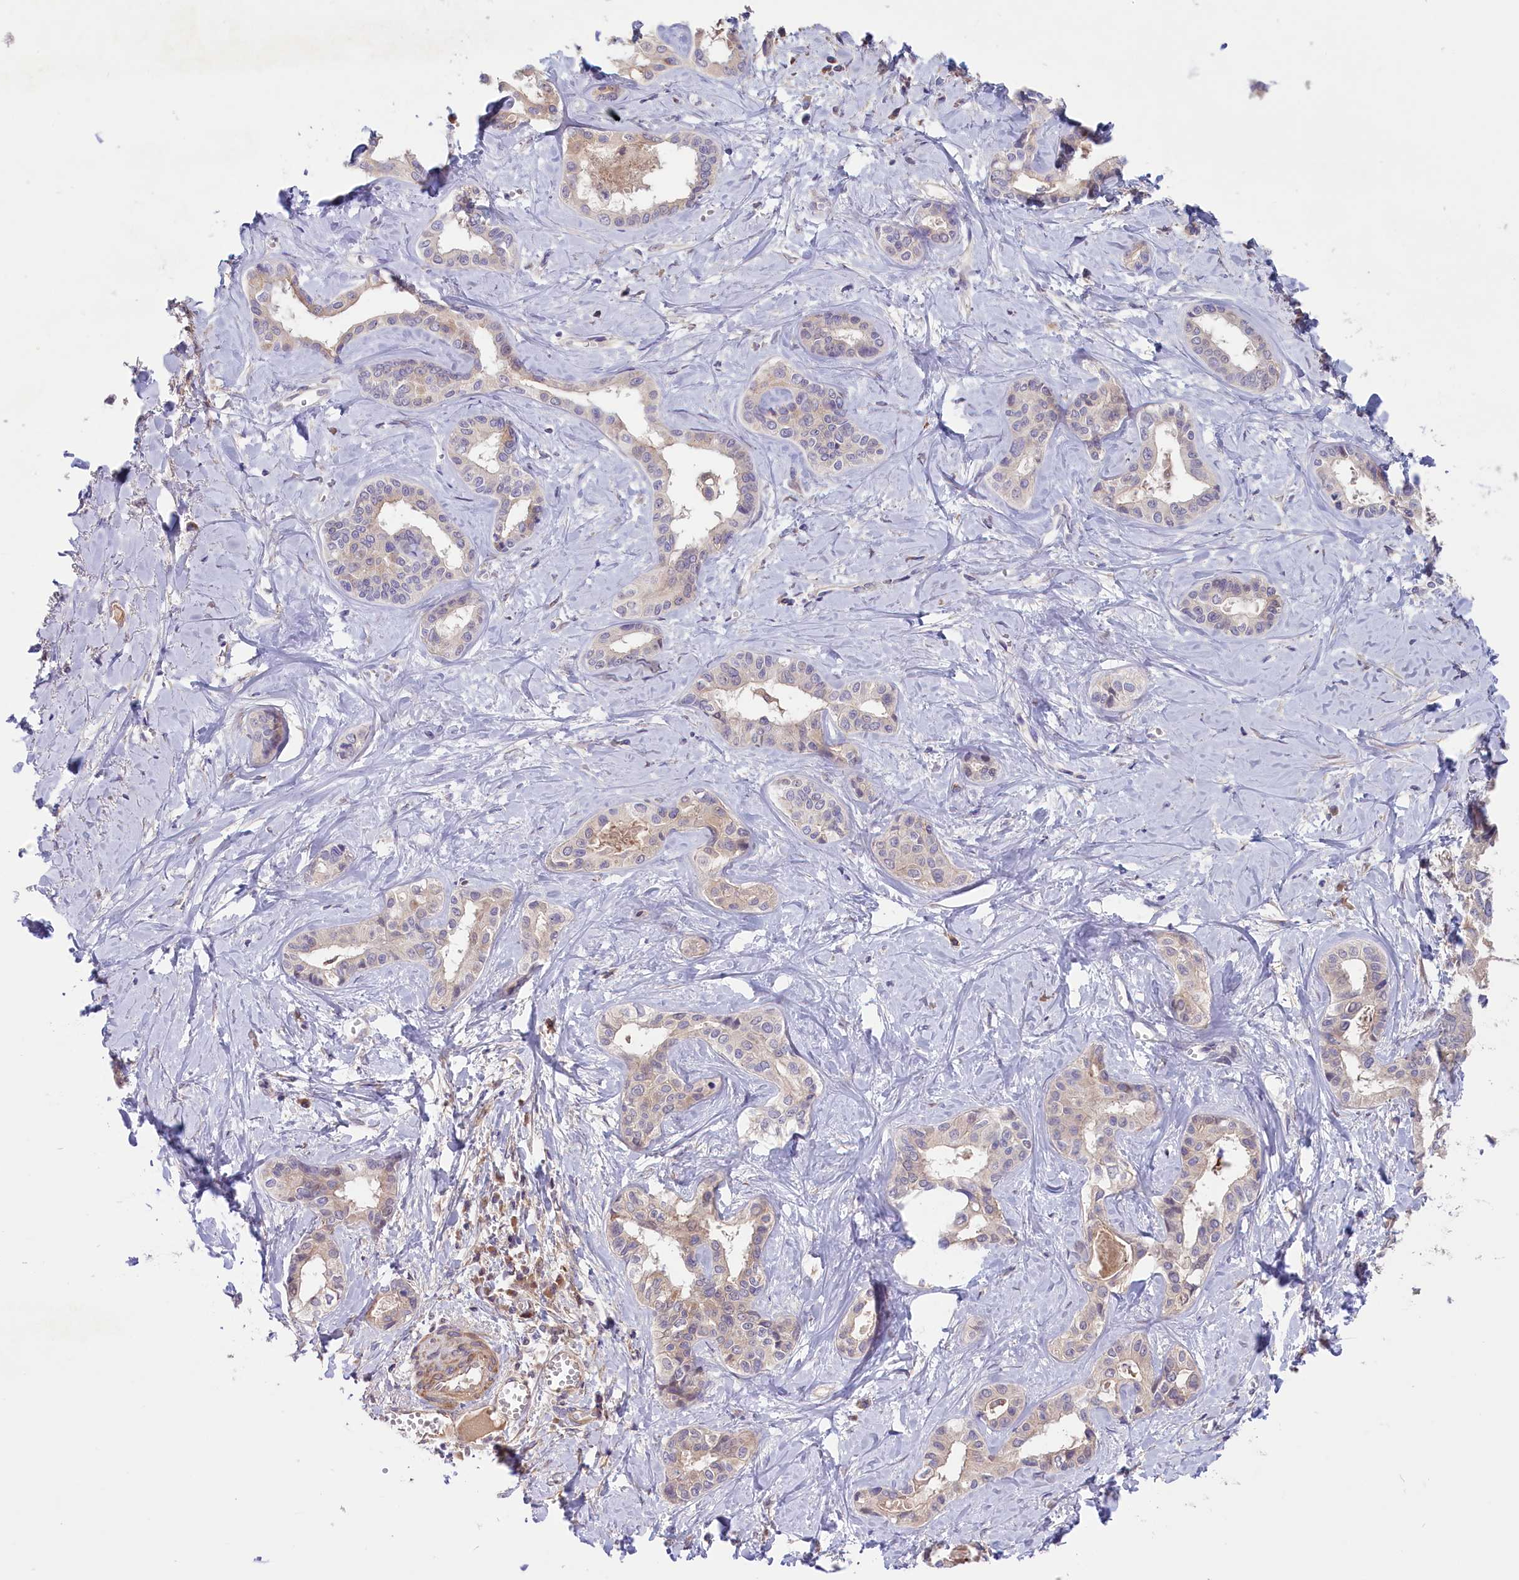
{"staining": {"intensity": "weak", "quantity": "<25%", "location": "cytoplasmic/membranous"}, "tissue": "liver cancer", "cell_type": "Tumor cells", "image_type": "cancer", "snomed": [{"axis": "morphology", "description": "Cholangiocarcinoma"}, {"axis": "topography", "description": "Liver"}], "caption": "Liver cancer was stained to show a protein in brown. There is no significant staining in tumor cells.", "gene": "COG8", "patient": {"sex": "female", "age": 77}}